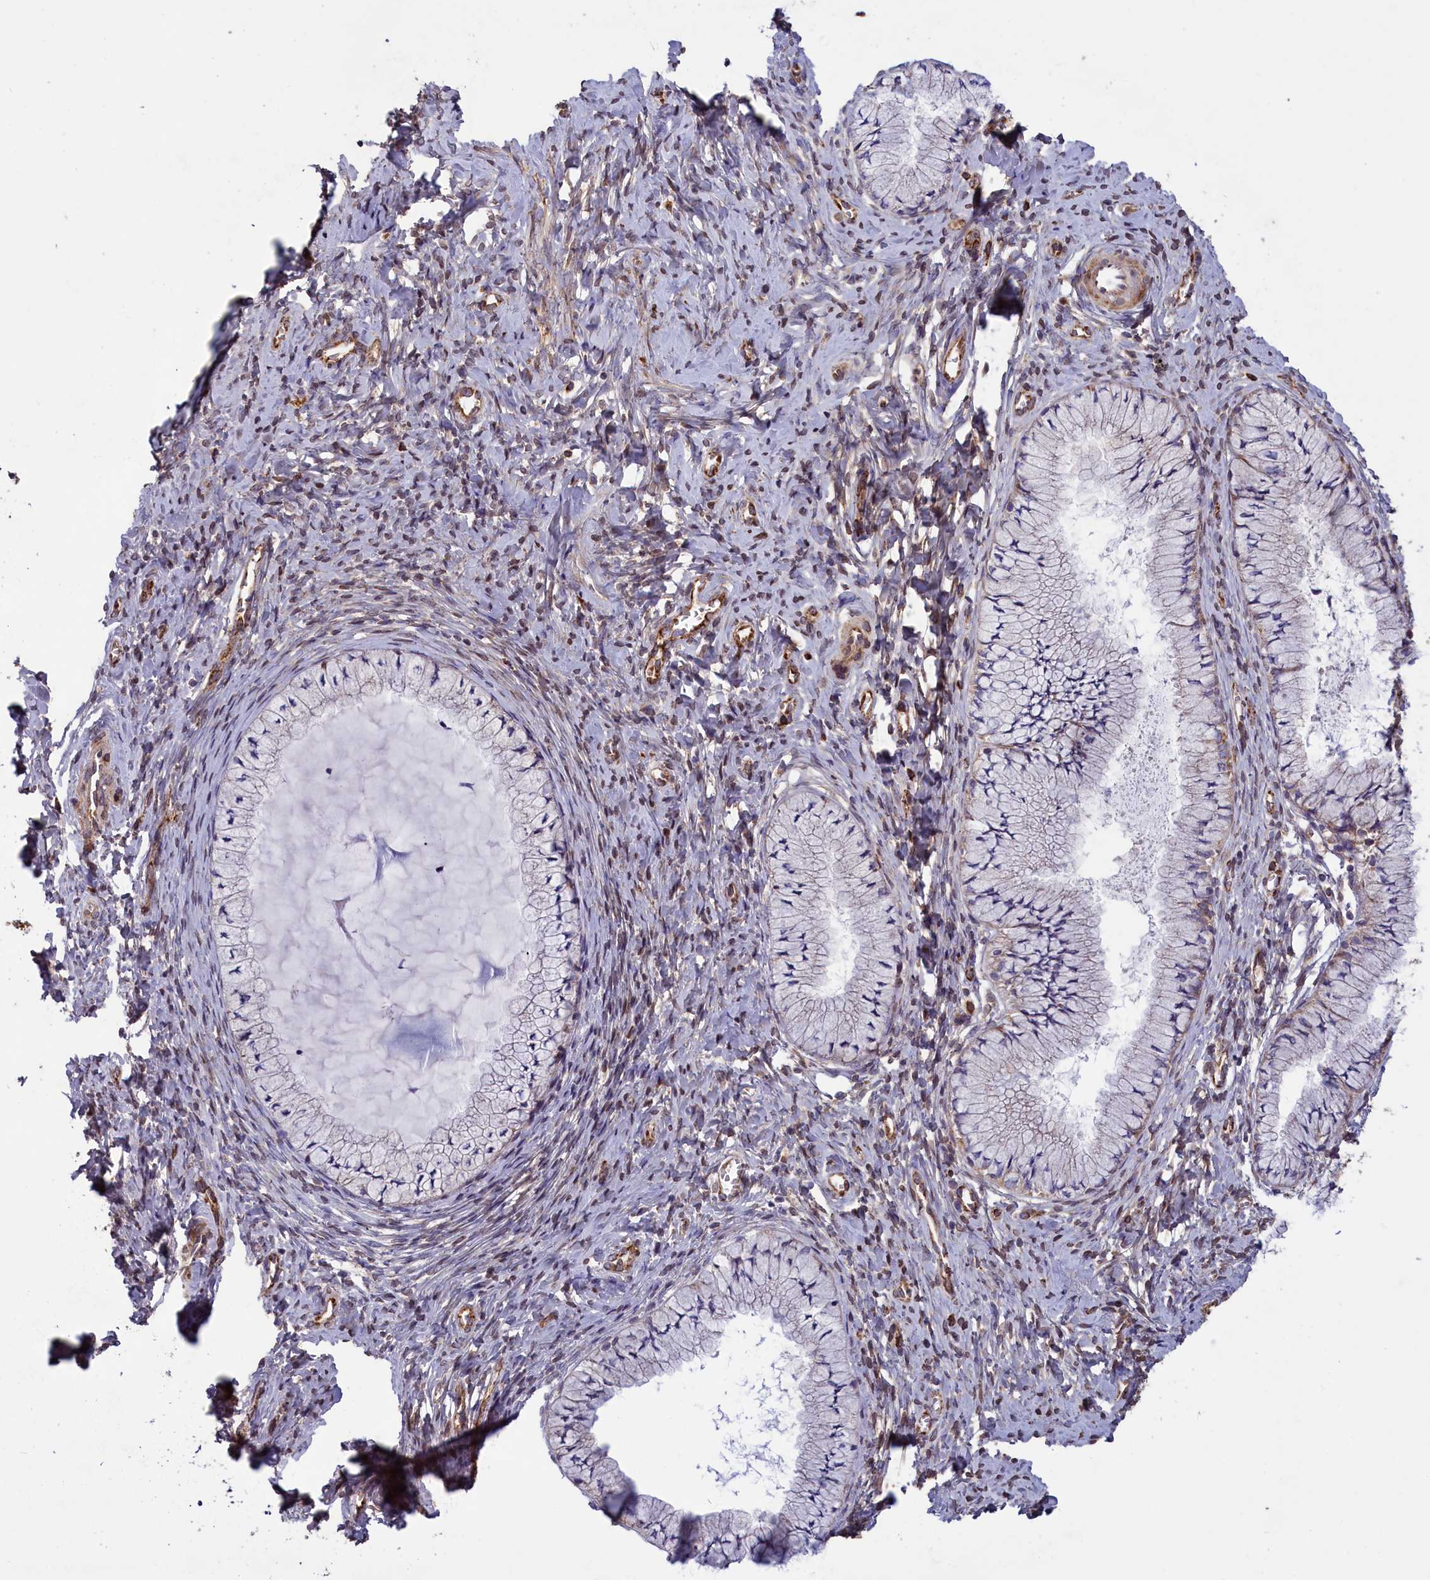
{"staining": {"intensity": "negative", "quantity": "none", "location": "none"}, "tissue": "cervix", "cell_type": "Glandular cells", "image_type": "normal", "snomed": [{"axis": "morphology", "description": "Normal tissue, NOS"}, {"axis": "topography", "description": "Cervix"}], "caption": "Glandular cells are negative for protein expression in normal human cervix. The staining was performed using DAB (3,3'-diaminobenzidine) to visualize the protein expression in brown, while the nuclei were stained in blue with hematoxylin (Magnification: 20x).", "gene": "ACAD8", "patient": {"sex": "female", "age": 42}}